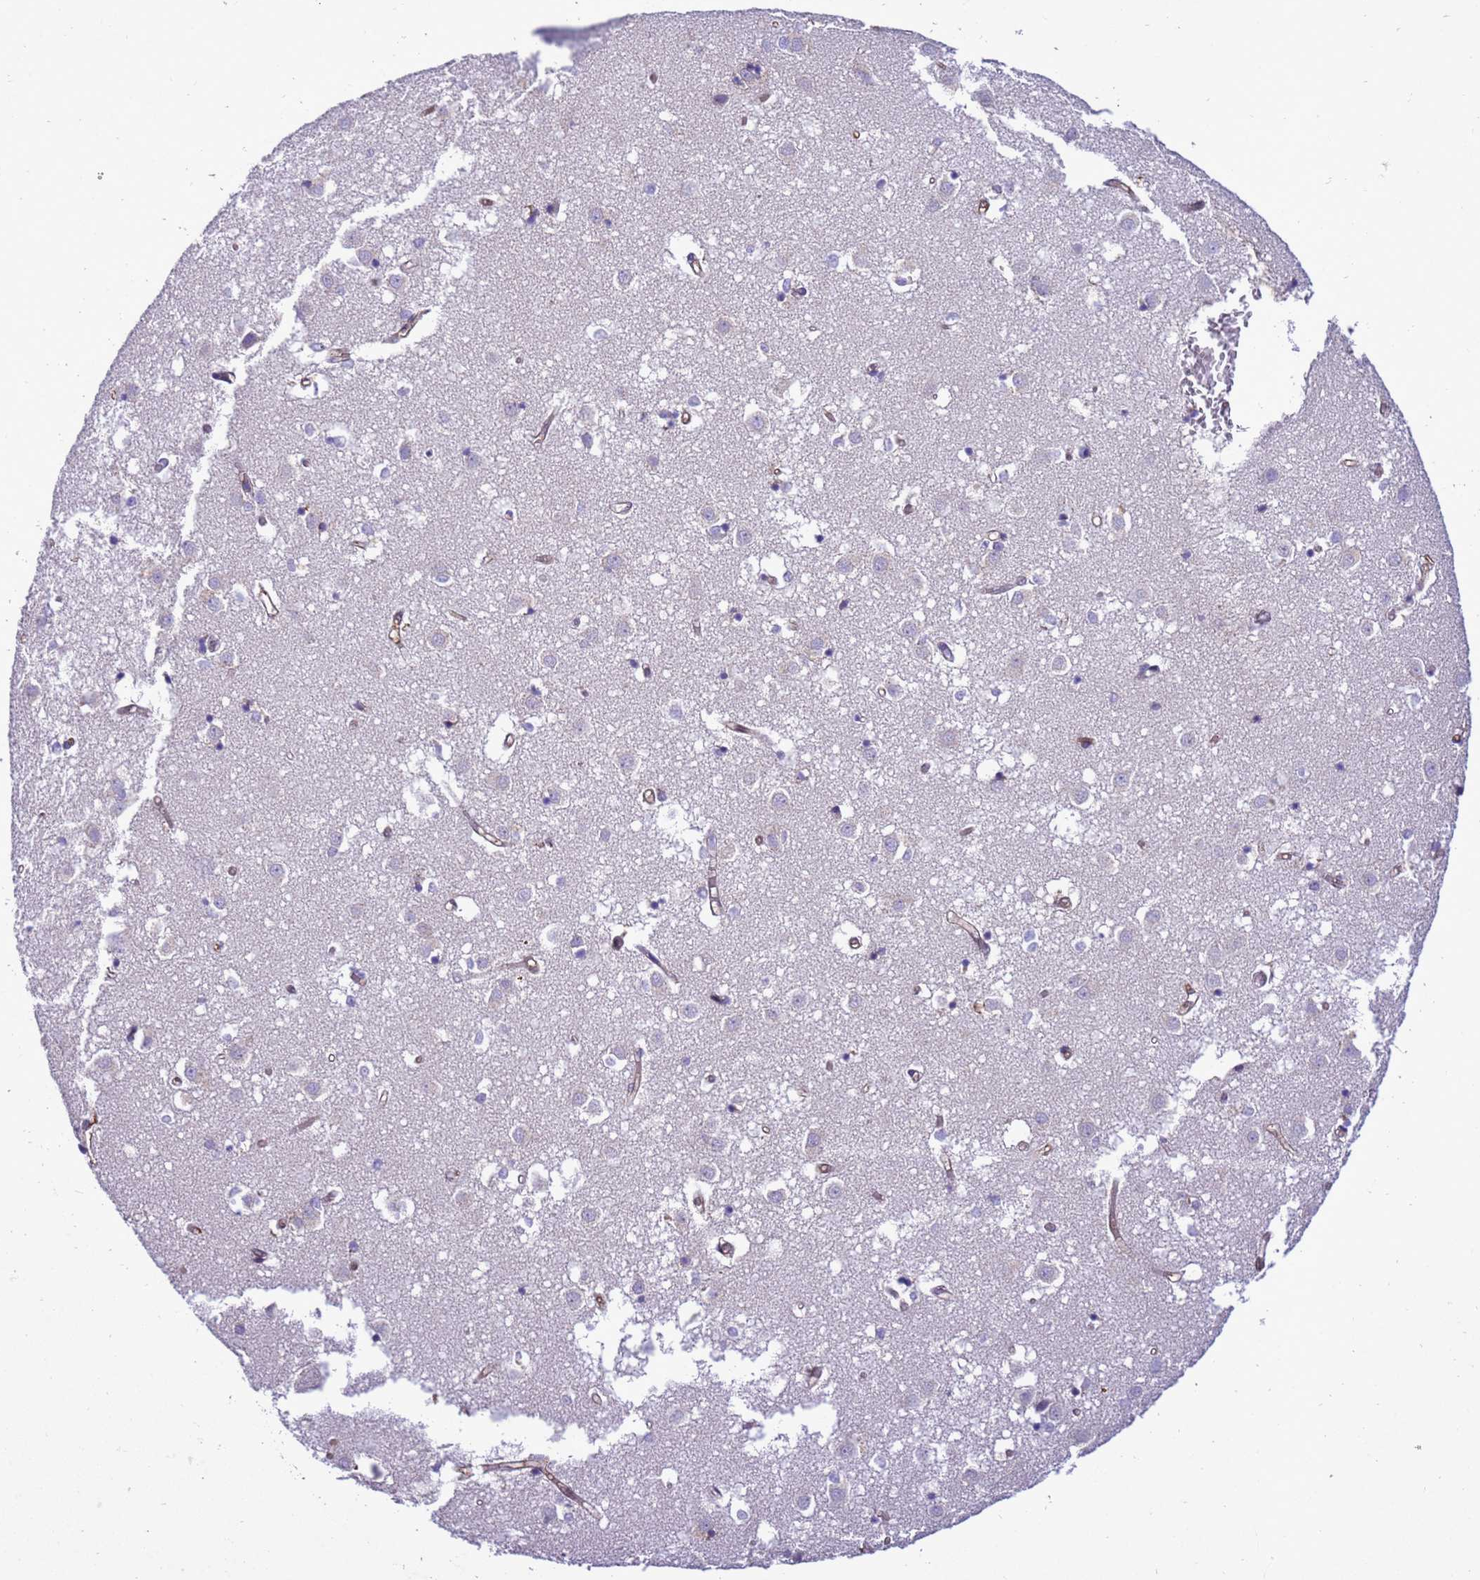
{"staining": {"intensity": "negative", "quantity": "none", "location": "none"}, "tissue": "caudate", "cell_type": "Glial cells", "image_type": "normal", "snomed": [{"axis": "morphology", "description": "Normal tissue, NOS"}, {"axis": "topography", "description": "Lateral ventricle wall"}], "caption": "Immunohistochemistry micrograph of benign human caudate stained for a protein (brown), which demonstrates no expression in glial cells.", "gene": "RABEP2", "patient": {"sex": "male", "age": 70}}